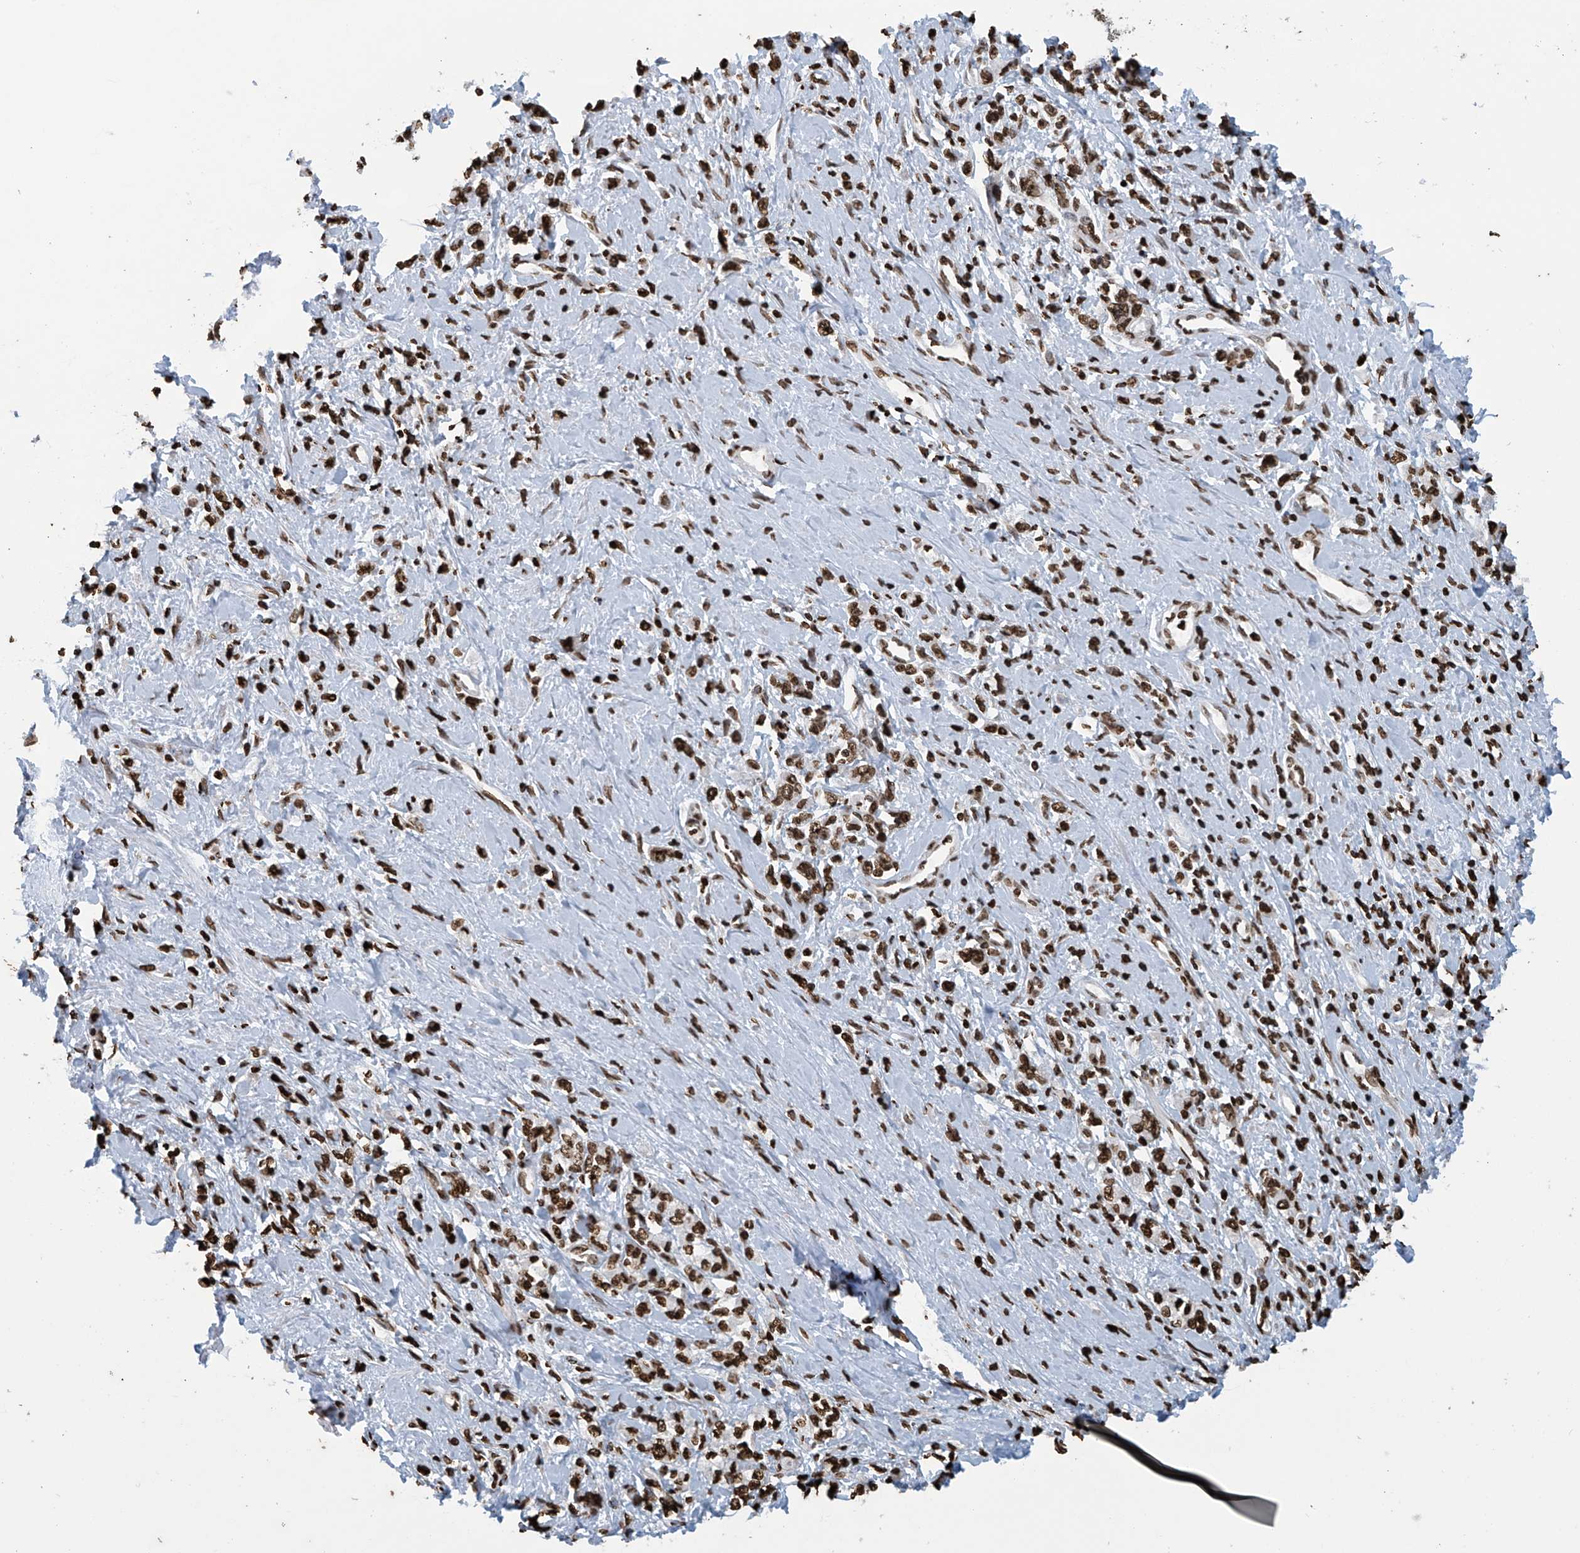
{"staining": {"intensity": "strong", "quantity": ">75%", "location": "nuclear"}, "tissue": "stomach cancer", "cell_type": "Tumor cells", "image_type": "cancer", "snomed": [{"axis": "morphology", "description": "Adenocarcinoma, NOS"}, {"axis": "topography", "description": "Stomach"}], "caption": "Immunohistochemistry staining of stomach cancer (adenocarcinoma), which demonstrates high levels of strong nuclear staining in approximately >75% of tumor cells indicating strong nuclear protein positivity. The staining was performed using DAB (brown) for protein detection and nuclei were counterstained in hematoxylin (blue).", "gene": "DPPA2", "patient": {"sex": "female", "age": 76}}